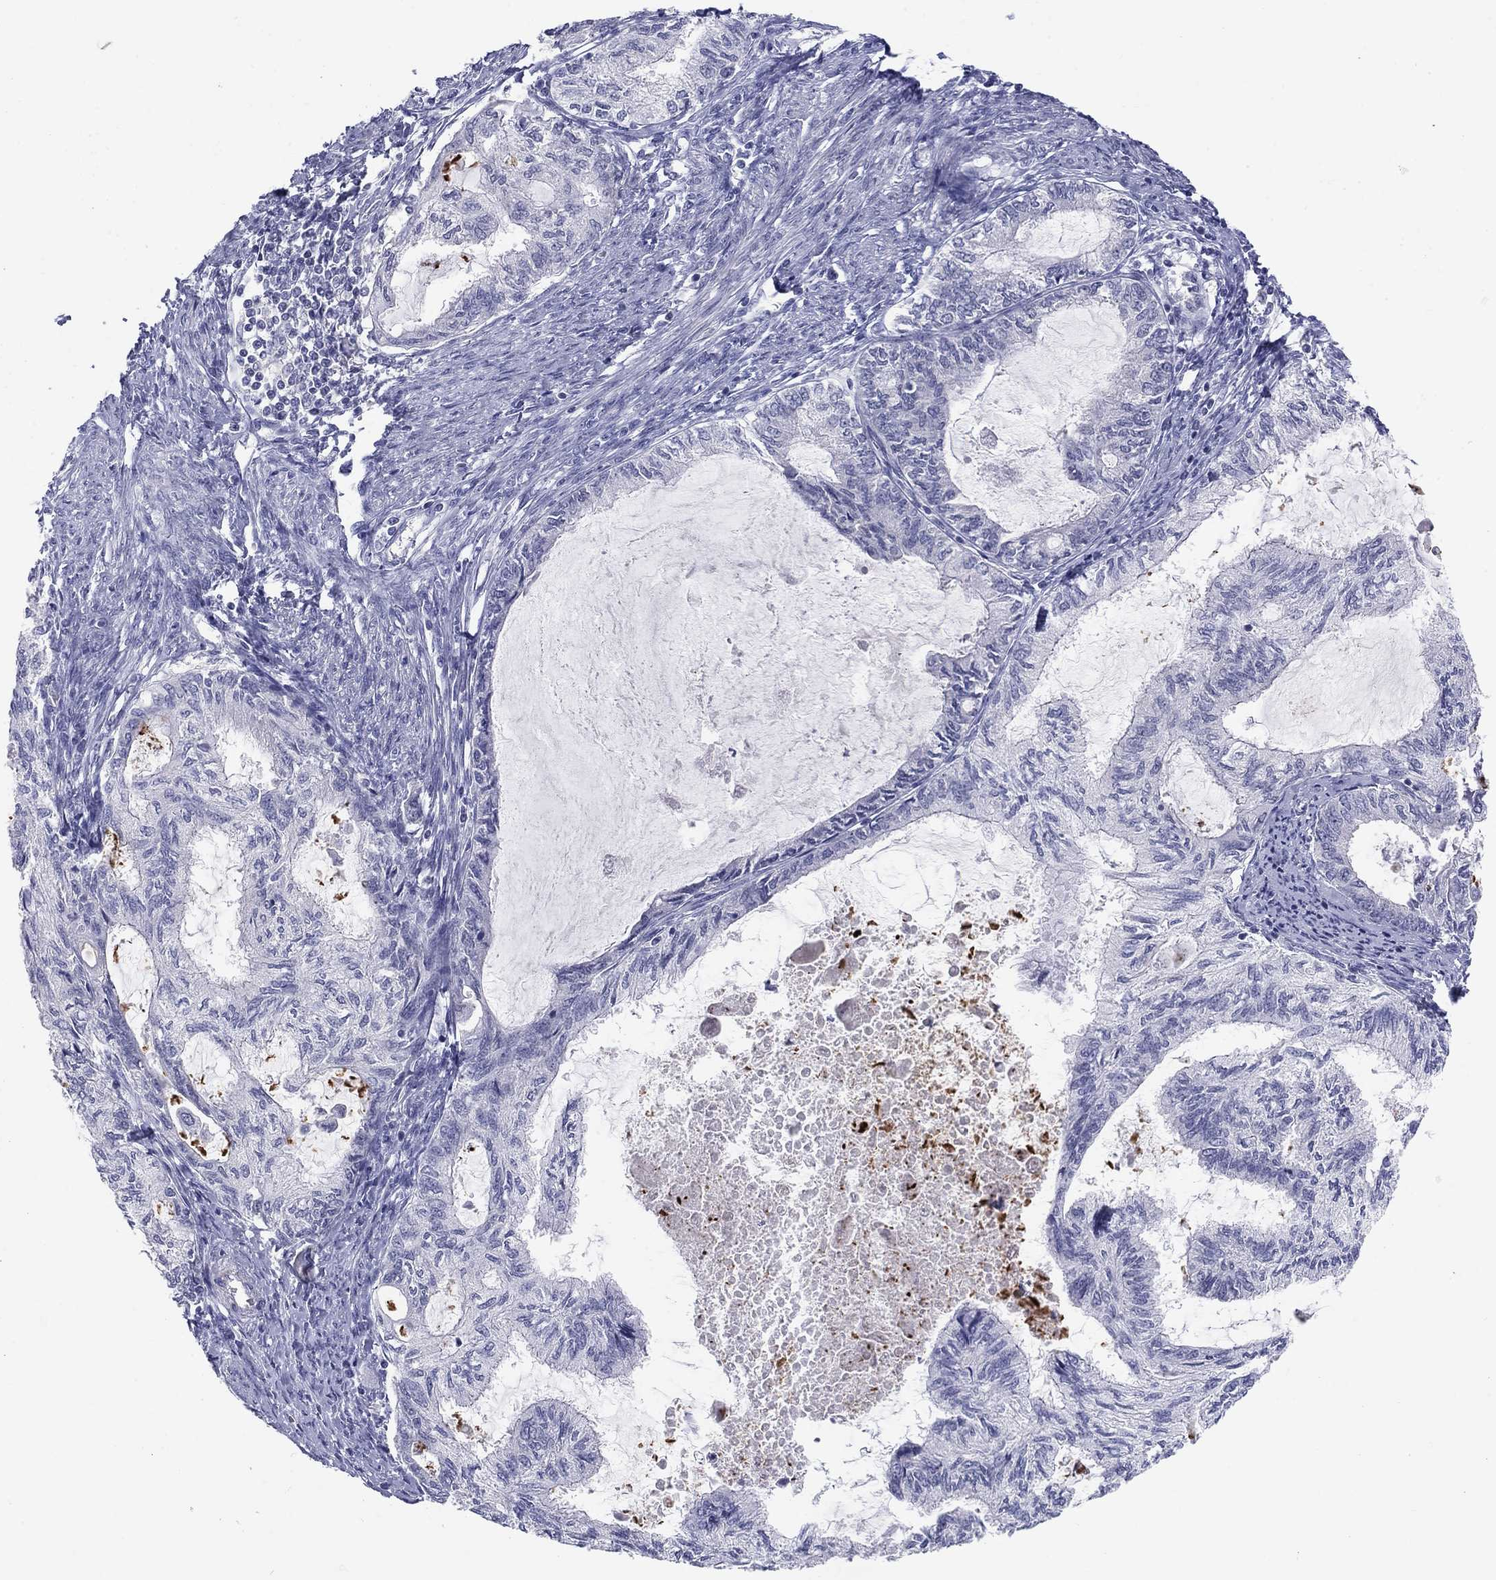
{"staining": {"intensity": "negative", "quantity": "none", "location": "none"}, "tissue": "endometrial cancer", "cell_type": "Tumor cells", "image_type": "cancer", "snomed": [{"axis": "morphology", "description": "Adenocarcinoma, NOS"}, {"axis": "topography", "description": "Endometrium"}], "caption": "Endometrial adenocarcinoma was stained to show a protein in brown. There is no significant expression in tumor cells.", "gene": "CACNA1A", "patient": {"sex": "female", "age": 86}}